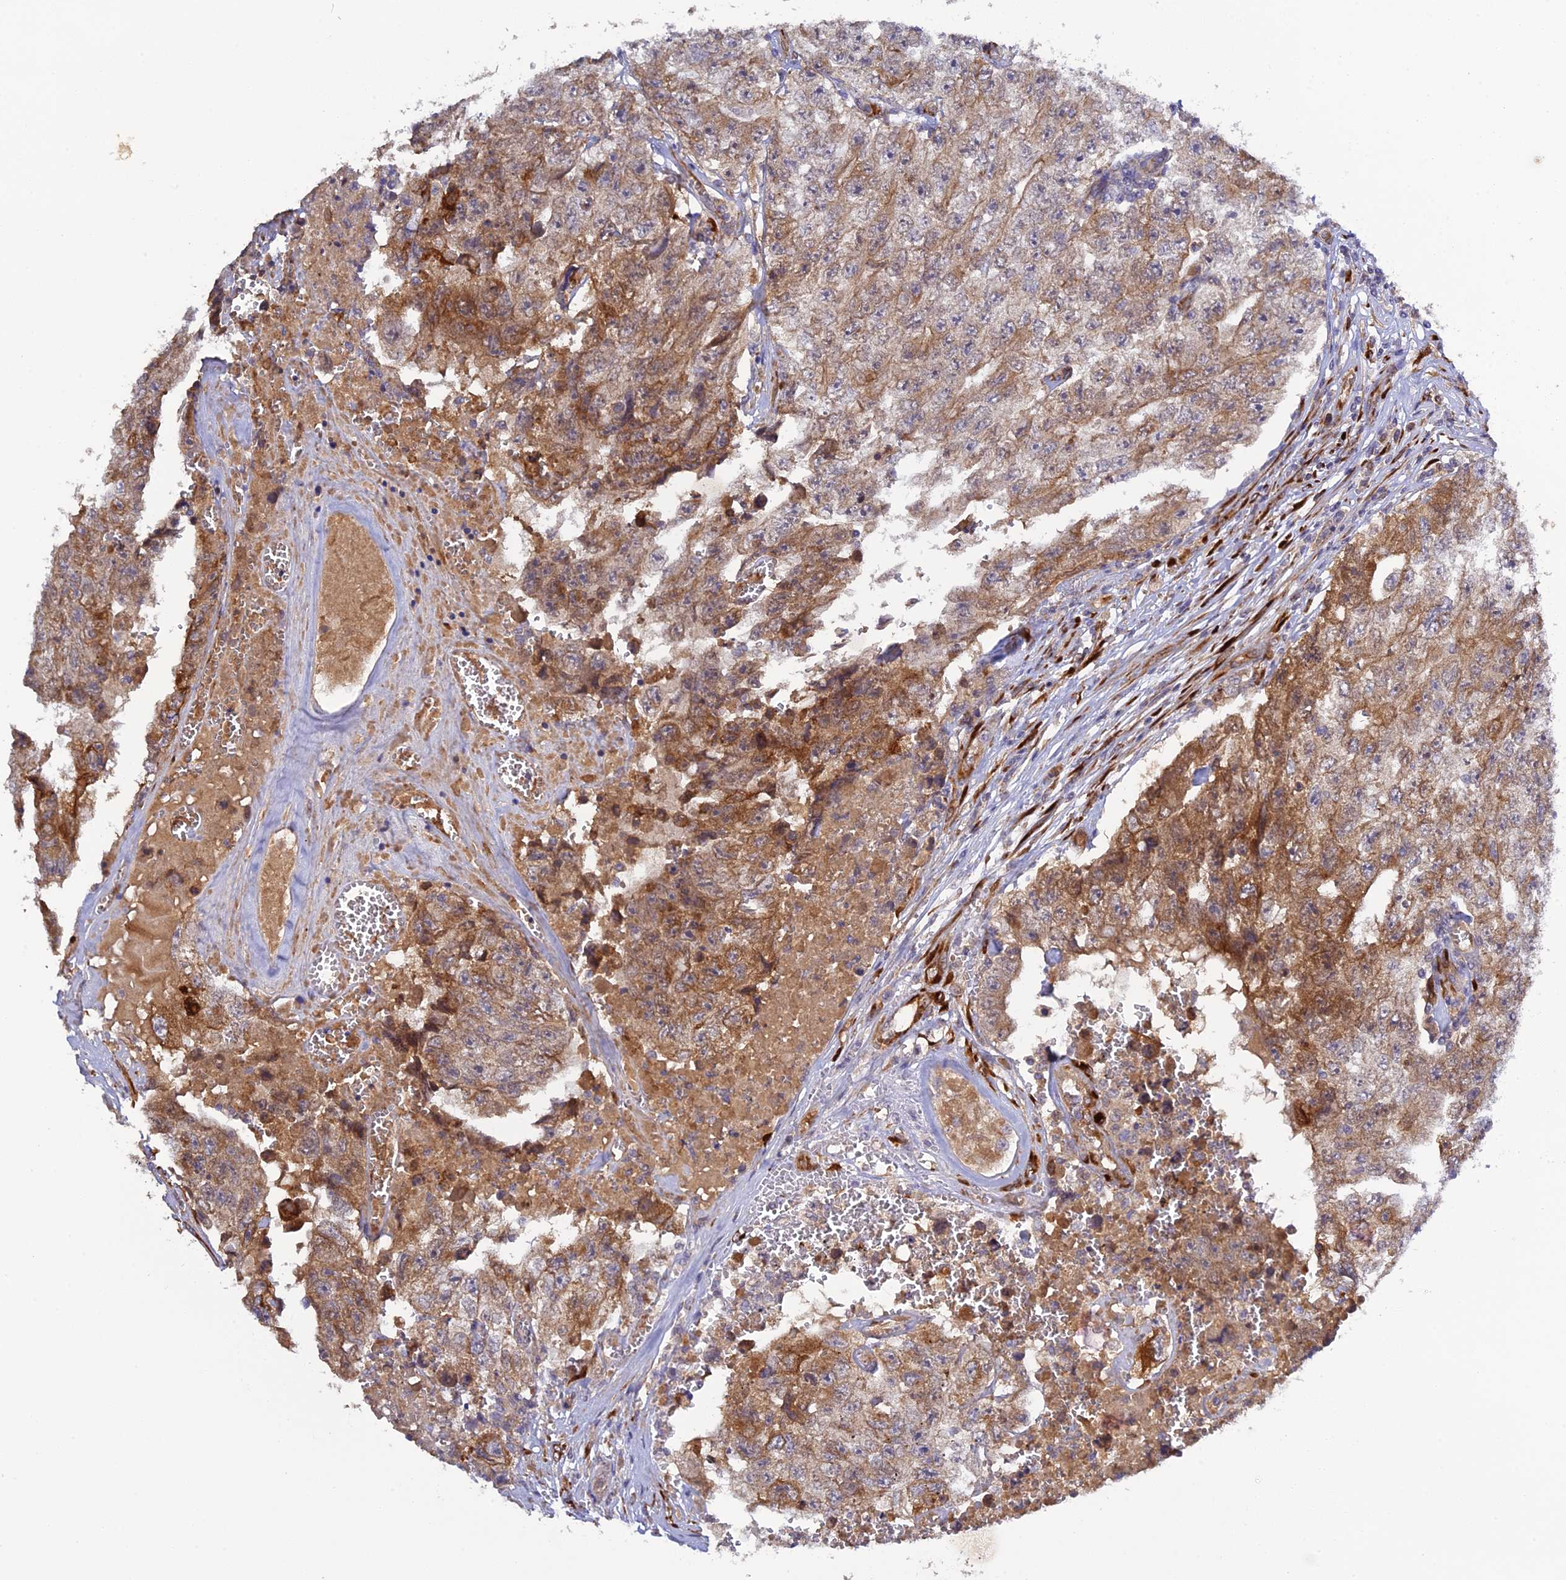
{"staining": {"intensity": "moderate", "quantity": "25%-75%", "location": "cytoplasmic/membranous"}, "tissue": "testis cancer", "cell_type": "Tumor cells", "image_type": "cancer", "snomed": [{"axis": "morphology", "description": "Carcinoma, Embryonal, NOS"}, {"axis": "topography", "description": "Testis"}], "caption": "Immunohistochemical staining of human testis embryonal carcinoma reveals medium levels of moderate cytoplasmic/membranous protein expression in about 25%-75% of tumor cells.", "gene": "P3H3", "patient": {"sex": "male", "age": 17}}